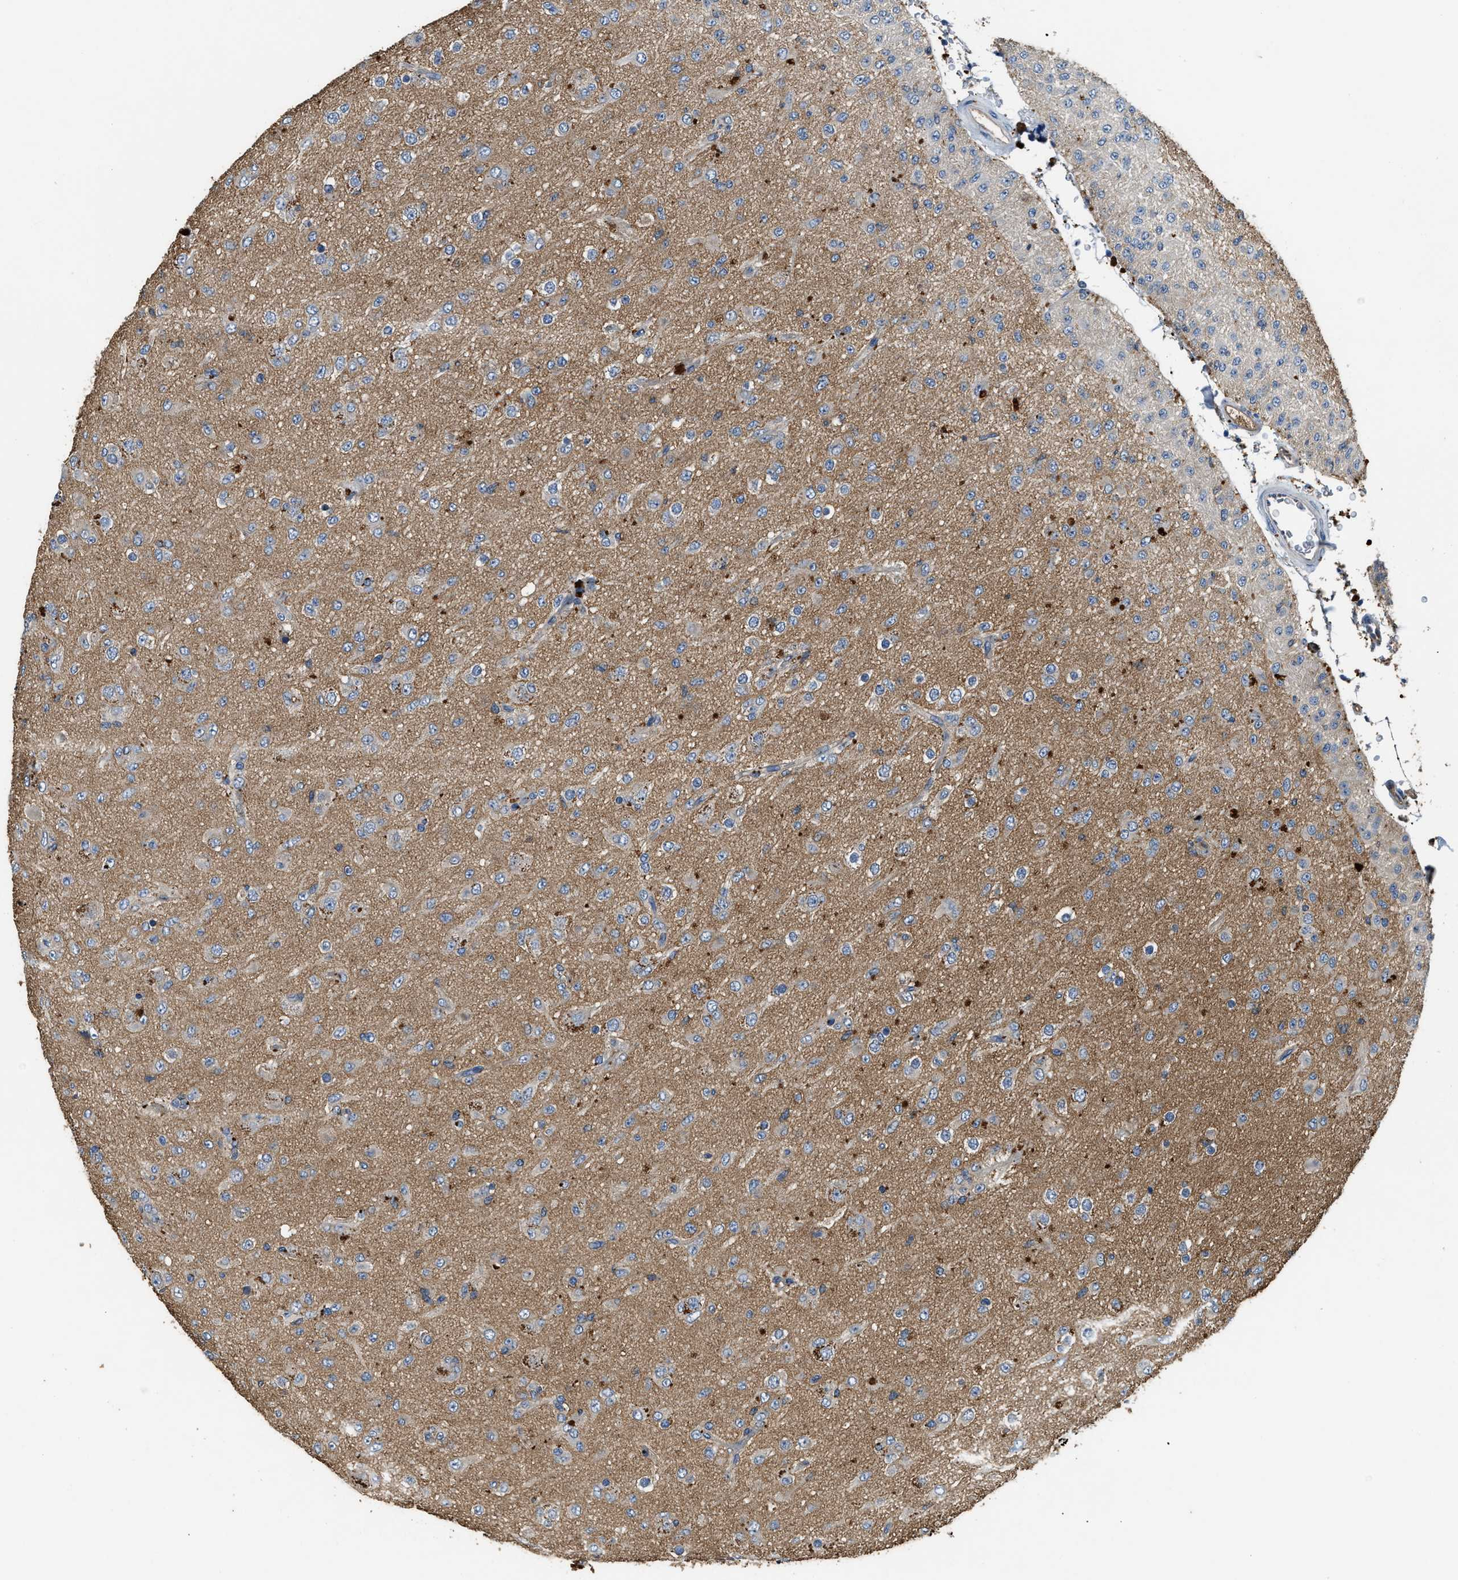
{"staining": {"intensity": "negative", "quantity": "none", "location": "none"}, "tissue": "glioma", "cell_type": "Tumor cells", "image_type": "cancer", "snomed": [{"axis": "morphology", "description": "Glioma, malignant, Low grade"}, {"axis": "topography", "description": "Brain"}], "caption": "This photomicrograph is of glioma stained with immunohistochemistry (IHC) to label a protein in brown with the nuclei are counter-stained blue. There is no expression in tumor cells.", "gene": "BLOC1S1", "patient": {"sex": "male", "age": 65}}